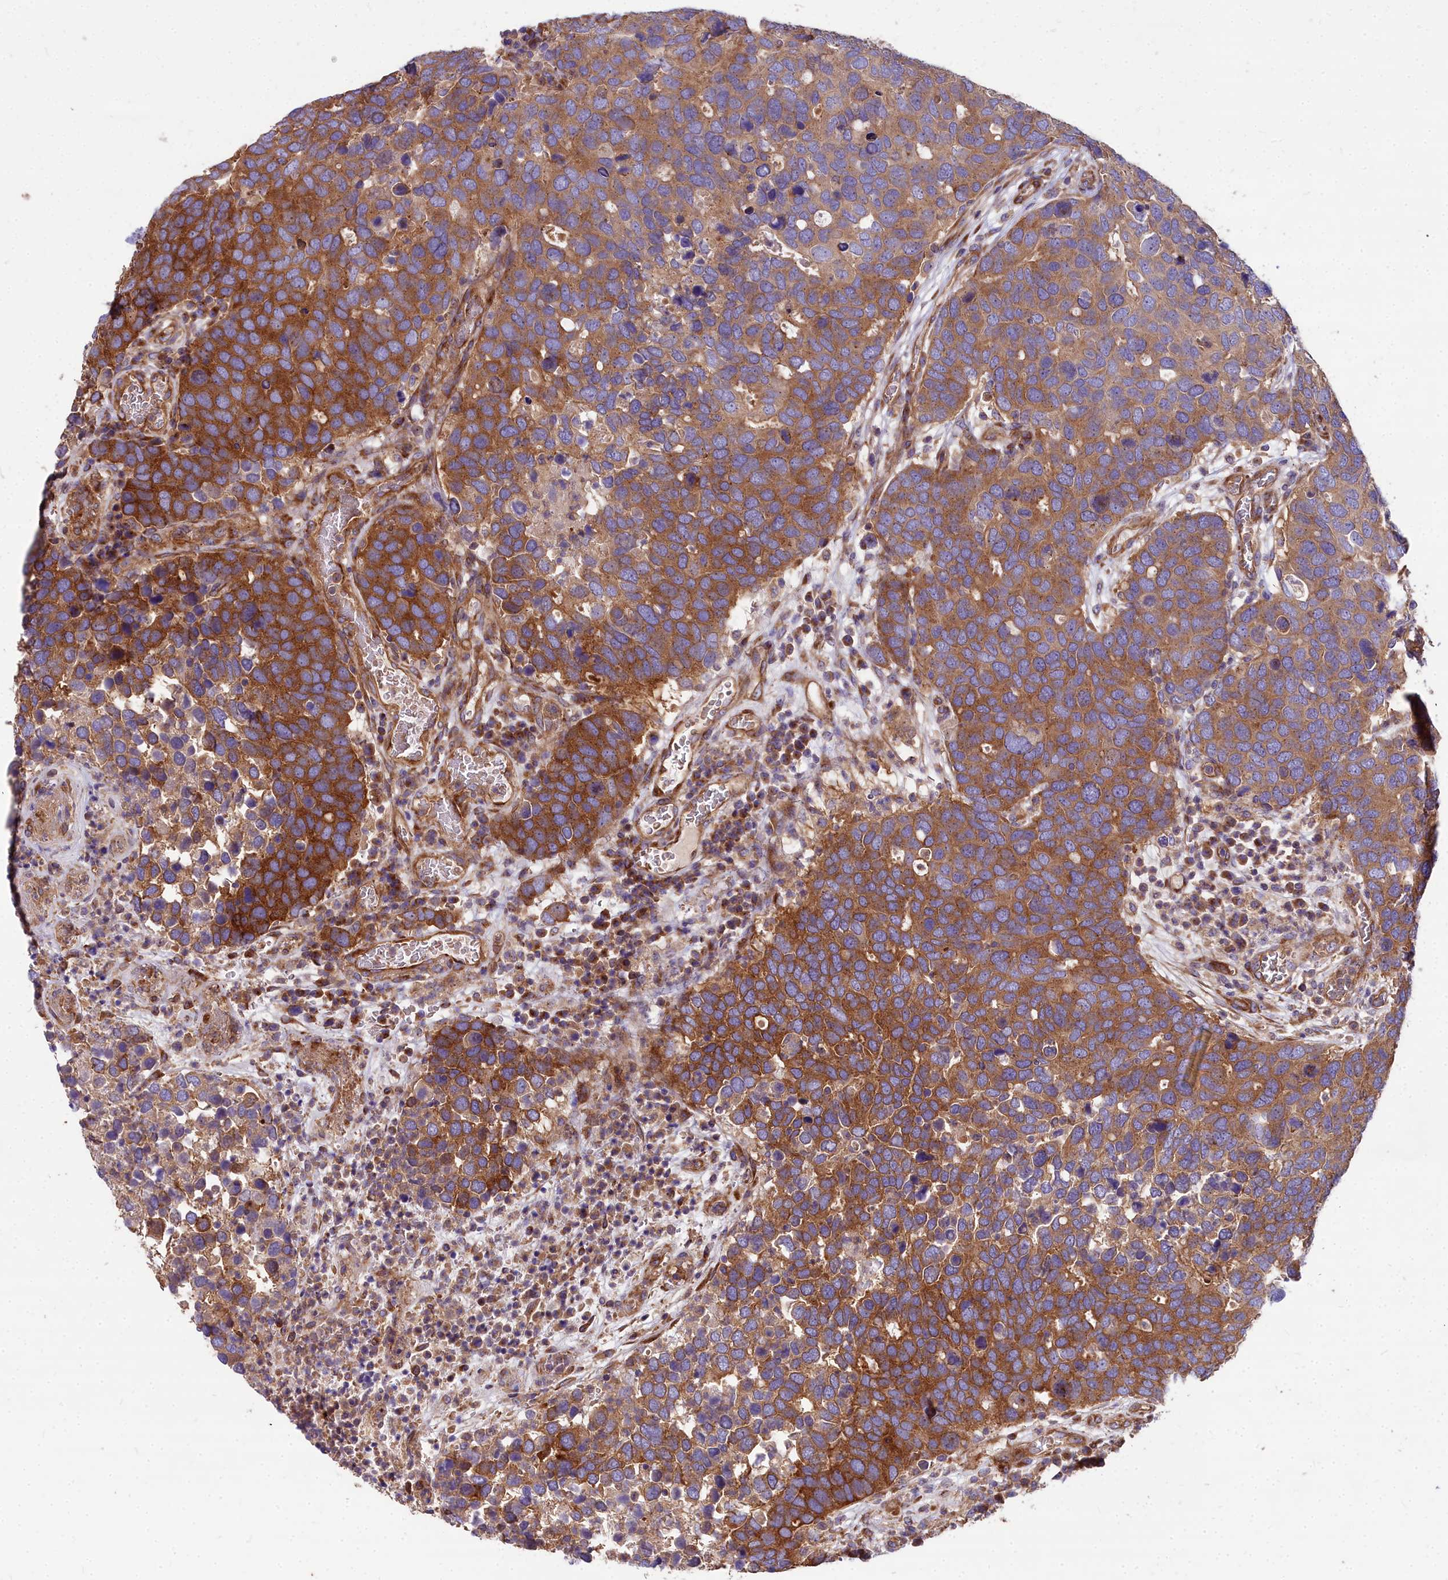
{"staining": {"intensity": "strong", "quantity": "25%-75%", "location": "cytoplasmic/membranous"}, "tissue": "breast cancer", "cell_type": "Tumor cells", "image_type": "cancer", "snomed": [{"axis": "morphology", "description": "Duct carcinoma"}, {"axis": "topography", "description": "Breast"}], "caption": "Protein expression analysis of human breast invasive ductal carcinoma reveals strong cytoplasmic/membranous expression in about 25%-75% of tumor cells. (Stains: DAB in brown, nuclei in blue, Microscopy: brightfield microscopy at high magnification).", "gene": "DCTN3", "patient": {"sex": "female", "age": 83}}